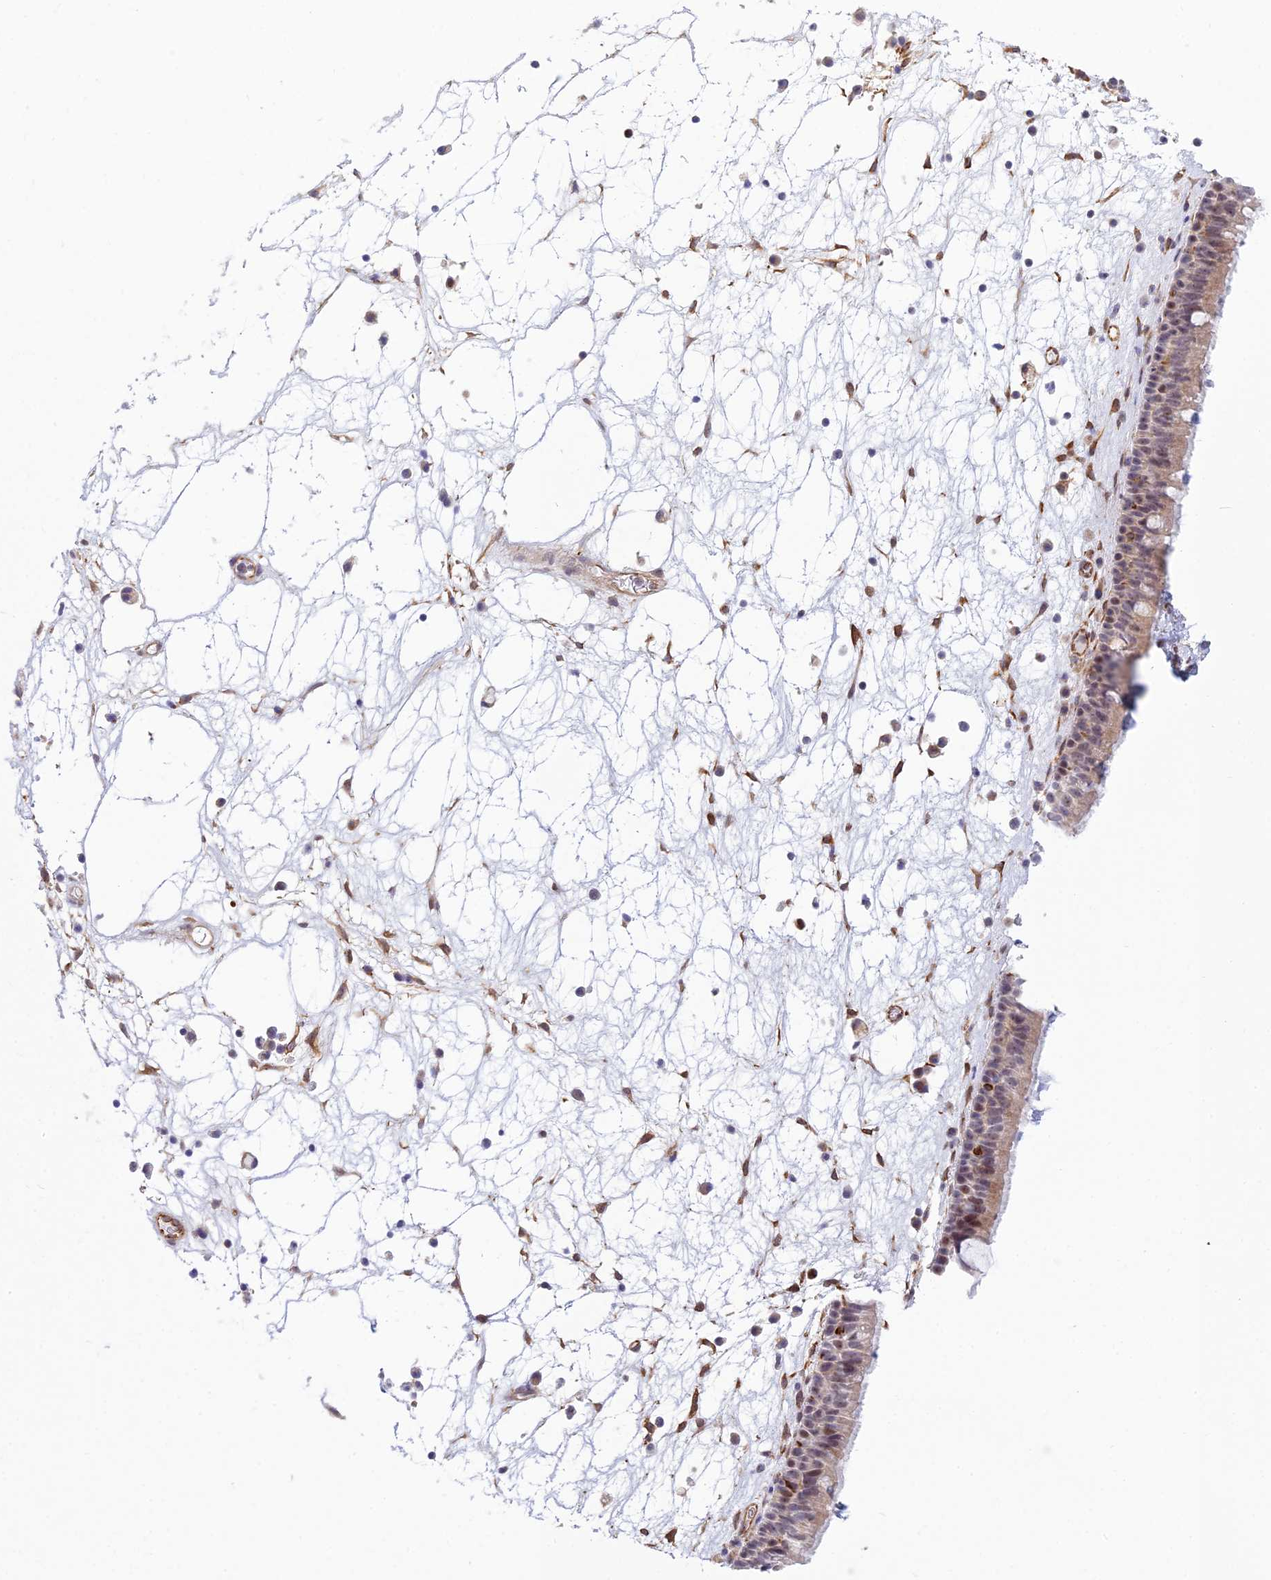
{"staining": {"intensity": "weak", "quantity": "25%-75%", "location": "cytoplasmic/membranous"}, "tissue": "nasopharynx", "cell_type": "Respiratory epithelial cells", "image_type": "normal", "snomed": [{"axis": "morphology", "description": "Normal tissue, NOS"}, {"axis": "morphology", "description": "Inflammation, NOS"}, {"axis": "morphology", "description": "Malignant melanoma, Metastatic site"}, {"axis": "topography", "description": "Nasopharynx"}], "caption": "Nasopharynx stained with a brown dye reveals weak cytoplasmic/membranous positive staining in approximately 25%-75% of respiratory epithelial cells.", "gene": "SAPCD2", "patient": {"sex": "male", "age": 70}}